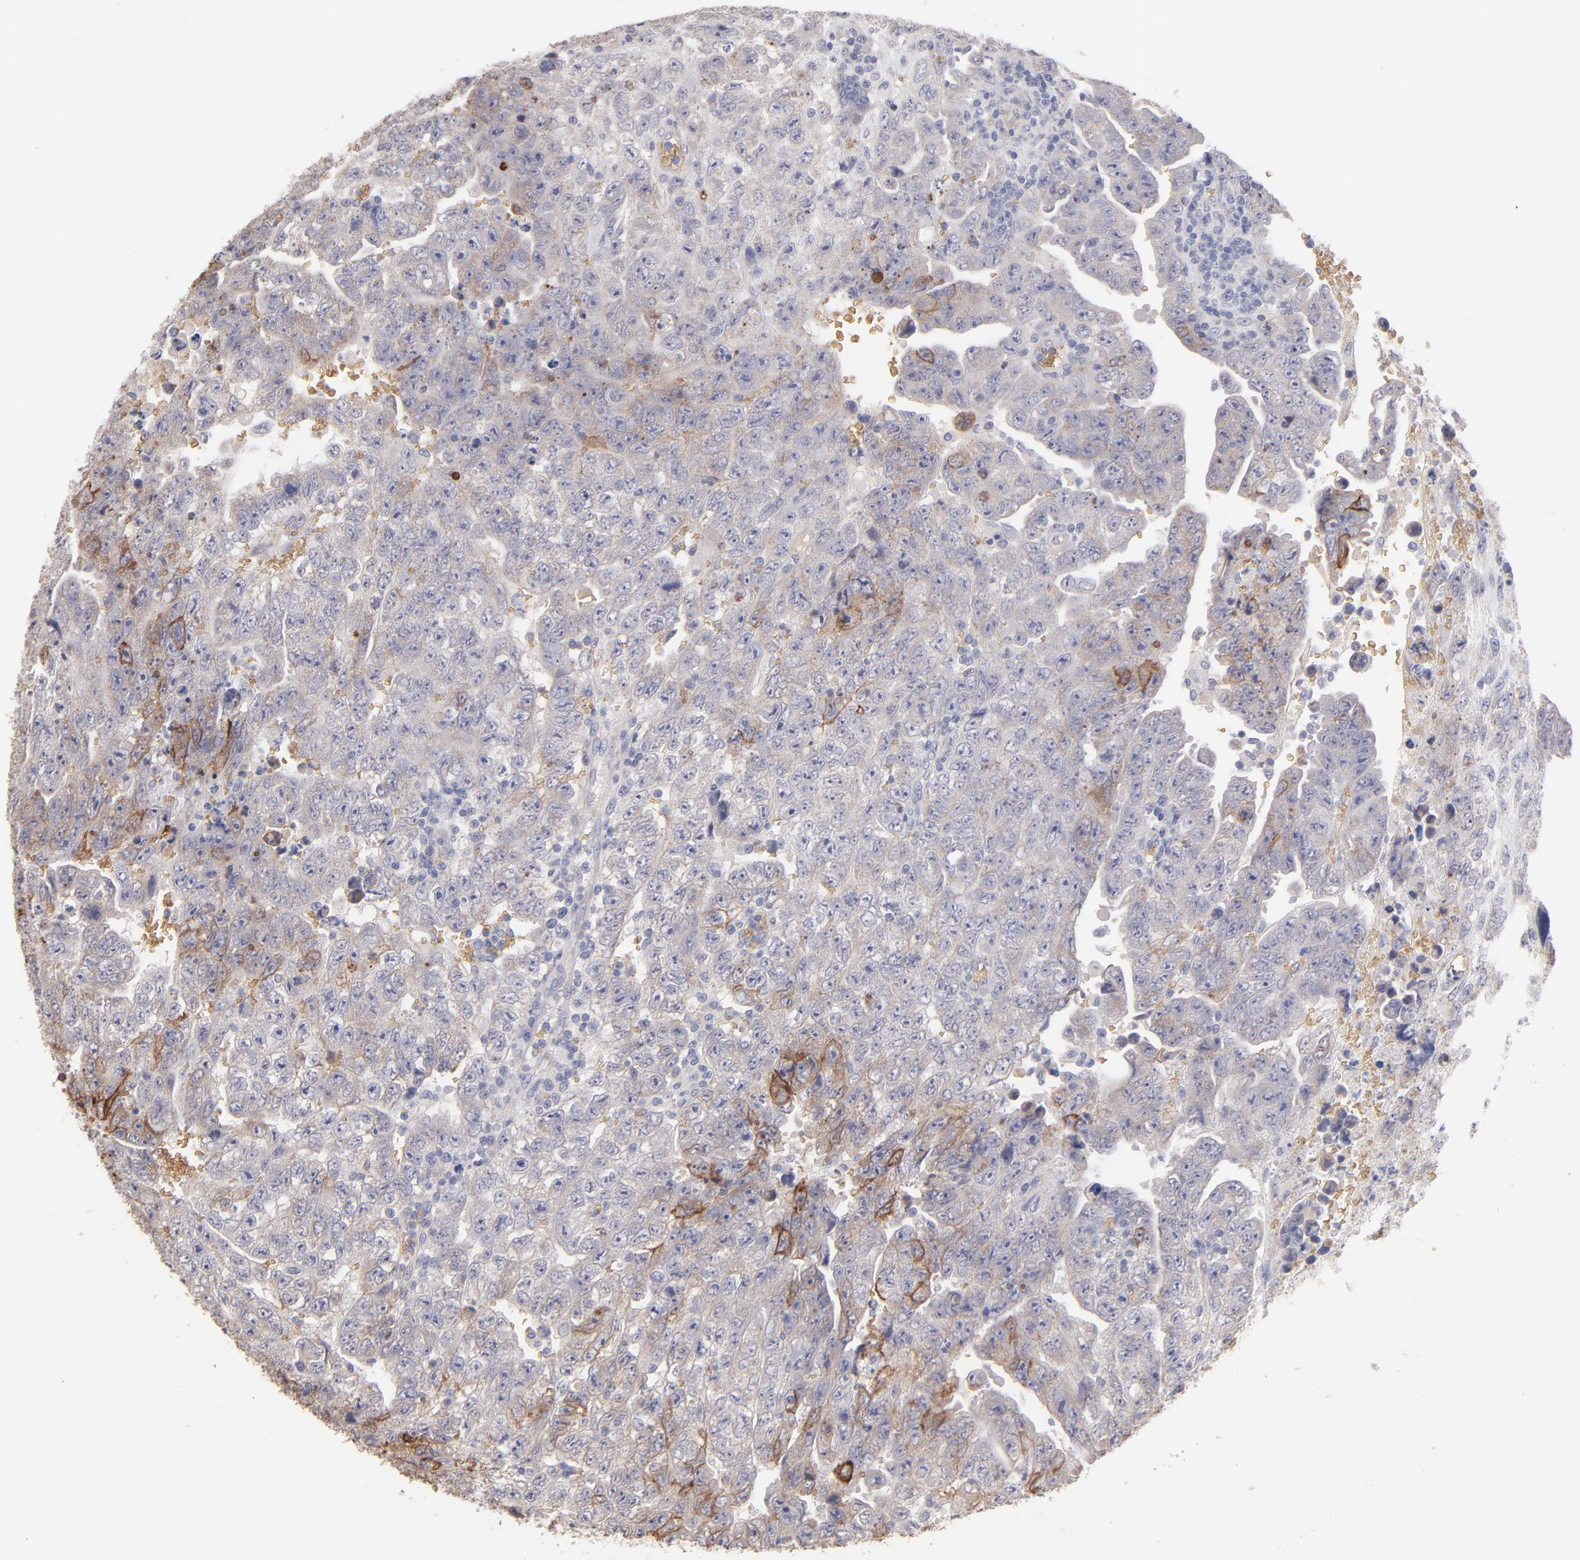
{"staining": {"intensity": "moderate", "quantity": "<25%", "location": "cytoplasmic/membranous"}, "tissue": "testis cancer", "cell_type": "Tumor cells", "image_type": "cancer", "snomed": [{"axis": "morphology", "description": "Carcinoma, Embryonal, NOS"}, {"axis": "topography", "description": "Testis"}], "caption": "A low amount of moderate cytoplasmic/membranous positivity is present in approximately <25% of tumor cells in testis cancer tissue.", "gene": "F13B", "patient": {"sex": "male", "age": 28}}